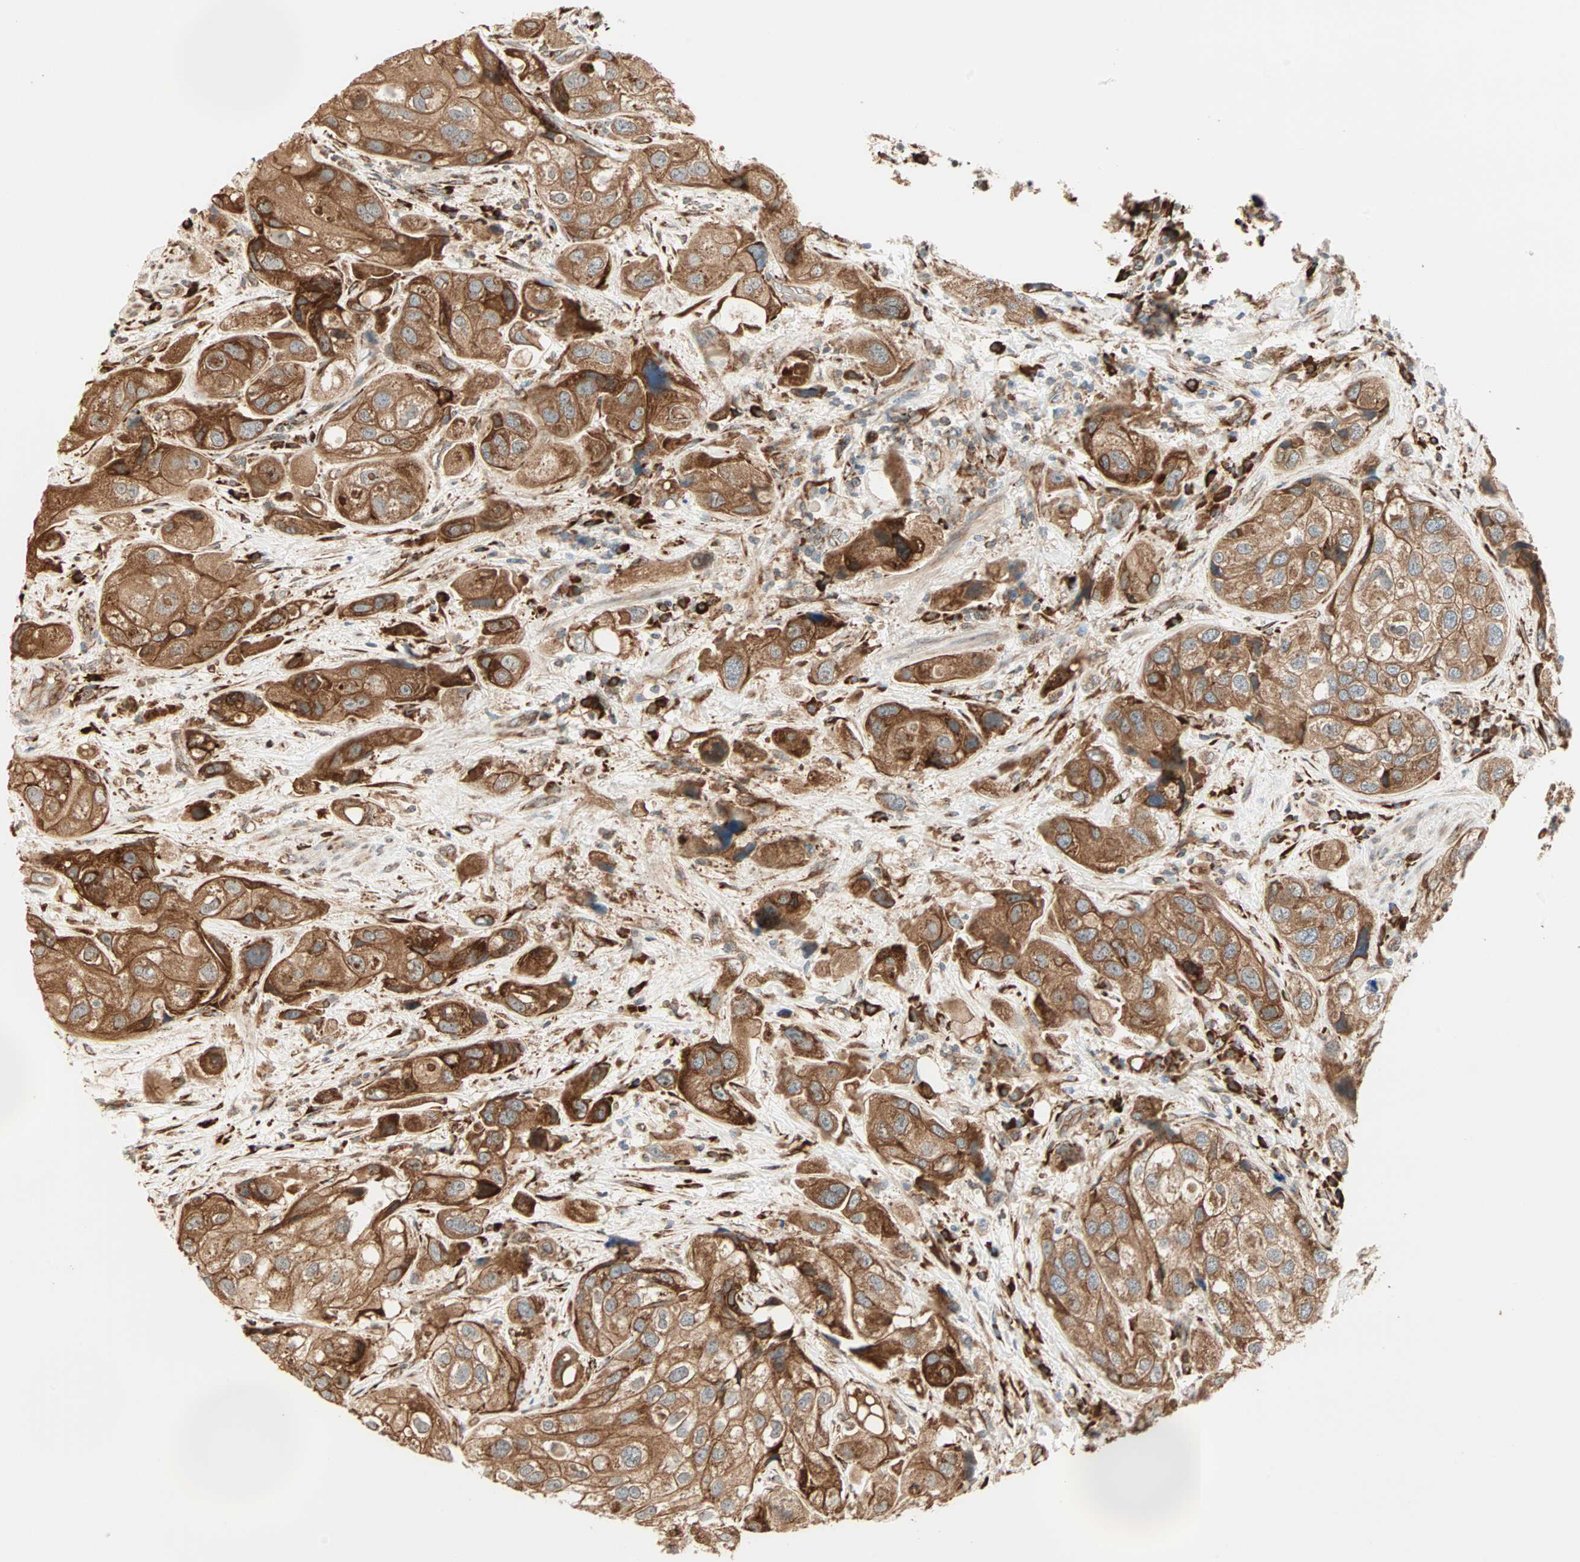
{"staining": {"intensity": "strong", "quantity": ">75%", "location": "cytoplasmic/membranous"}, "tissue": "urothelial cancer", "cell_type": "Tumor cells", "image_type": "cancer", "snomed": [{"axis": "morphology", "description": "Urothelial carcinoma, High grade"}, {"axis": "topography", "description": "Urinary bladder"}], "caption": "Immunohistochemical staining of human high-grade urothelial carcinoma shows high levels of strong cytoplasmic/membranous protein staining in about >75% of tumor cells. (brown staining indicates protein expression, while blue staining denotes nuclei).", "gene": "P4HA1", "patient": {"sex": "female", "age": 64}}